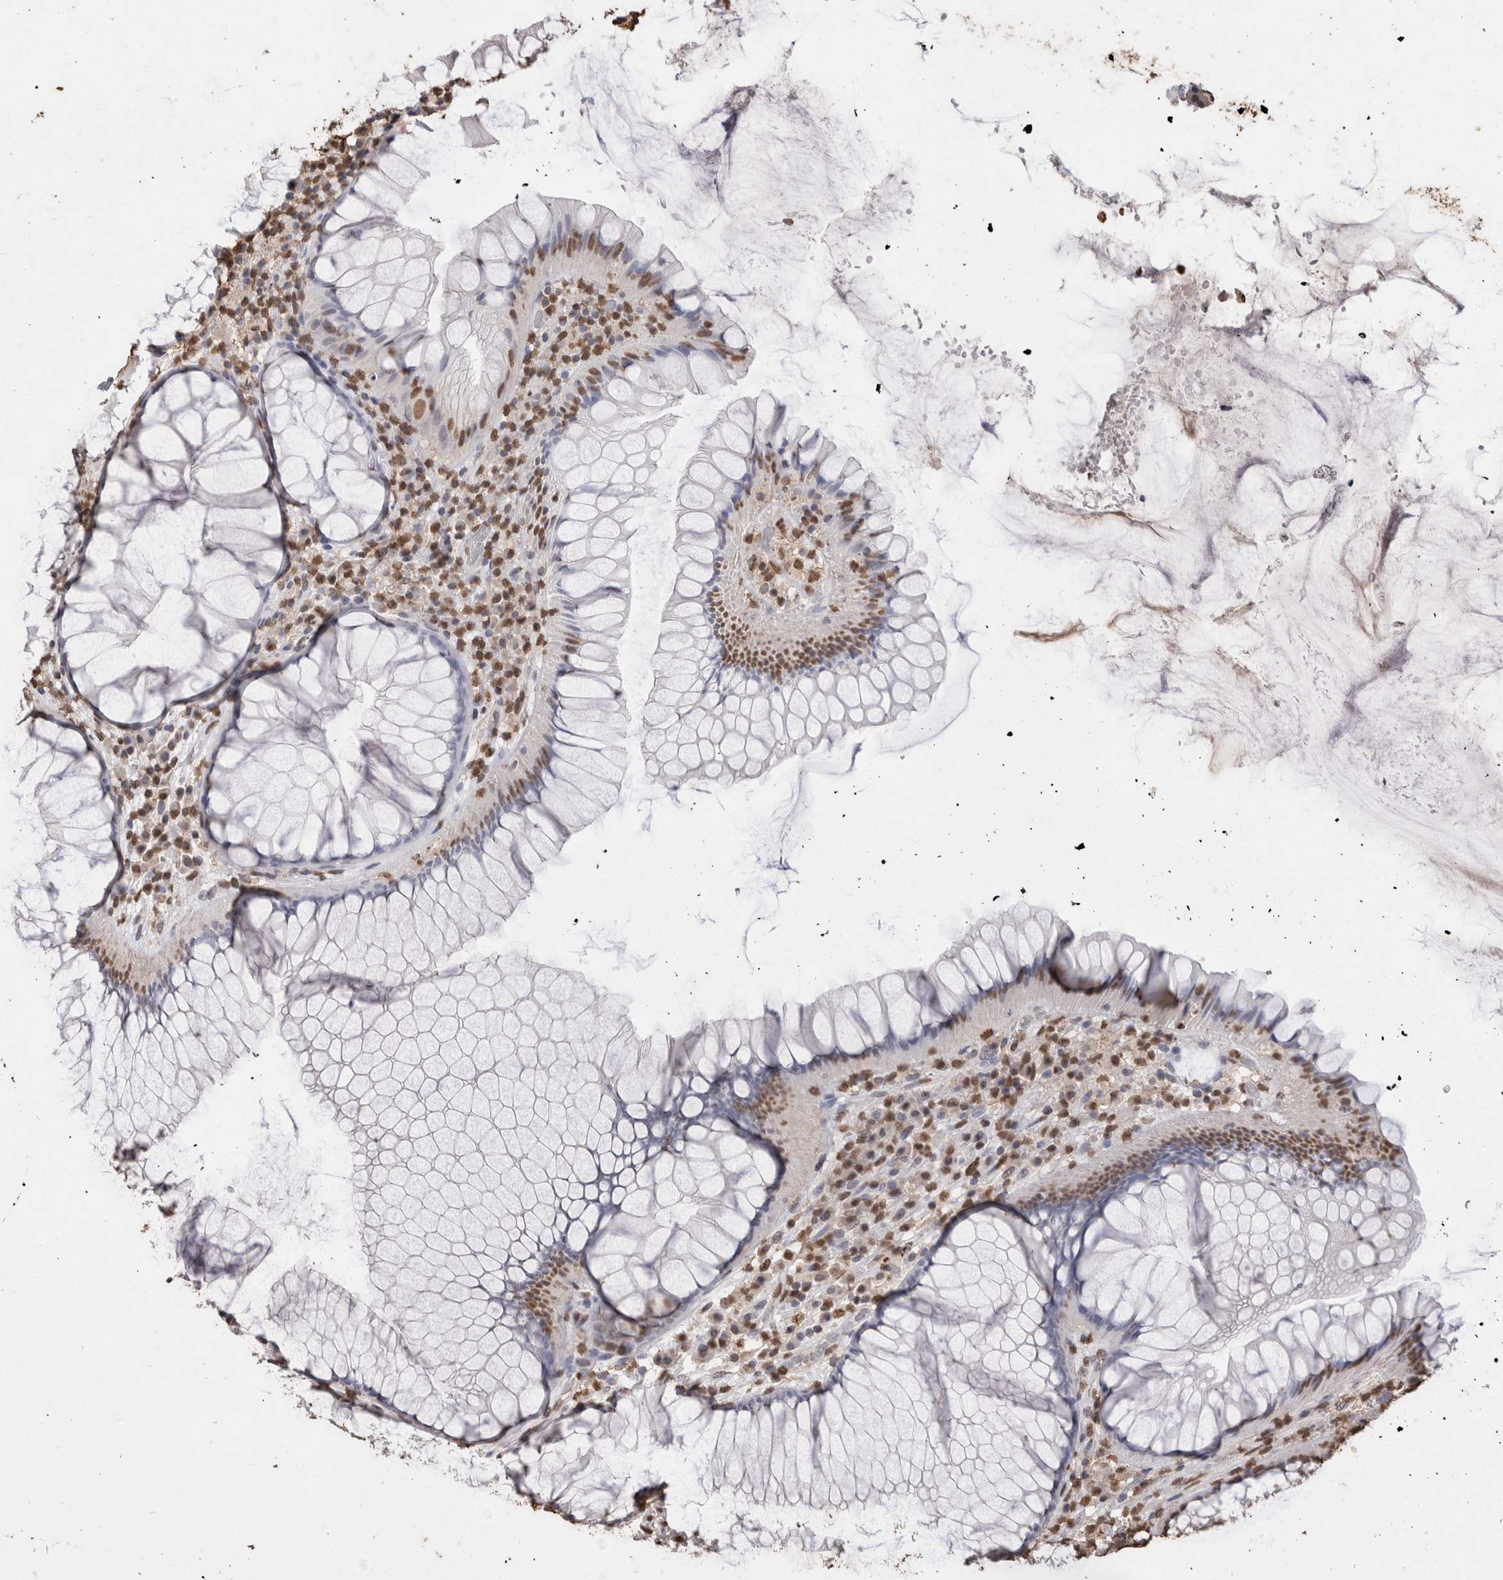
{"staining": {"intensity": "moderate", "quantity": ">75%", "location": "nuclear"}, "tissue": "rectum", "cell_type": "Glandular cells", "image_type": "normal", "snomed": [{"axis": "morphology", "description": "Normal tissue, NOS"}, {"axis": "topography", "description": "Rectum"}], "caption": "The immunohistochemical stain shows moderate nuclear expression in glandular cells of normal rectum. The staining is performed using DAB (3,3'-diaminobenzidine) brown chromogen to label protein expression. The nuclei are counter-stained blue using hematoxylin.", "gene": "NTHL1", "patient": {"sex": "male", "age": 51}}